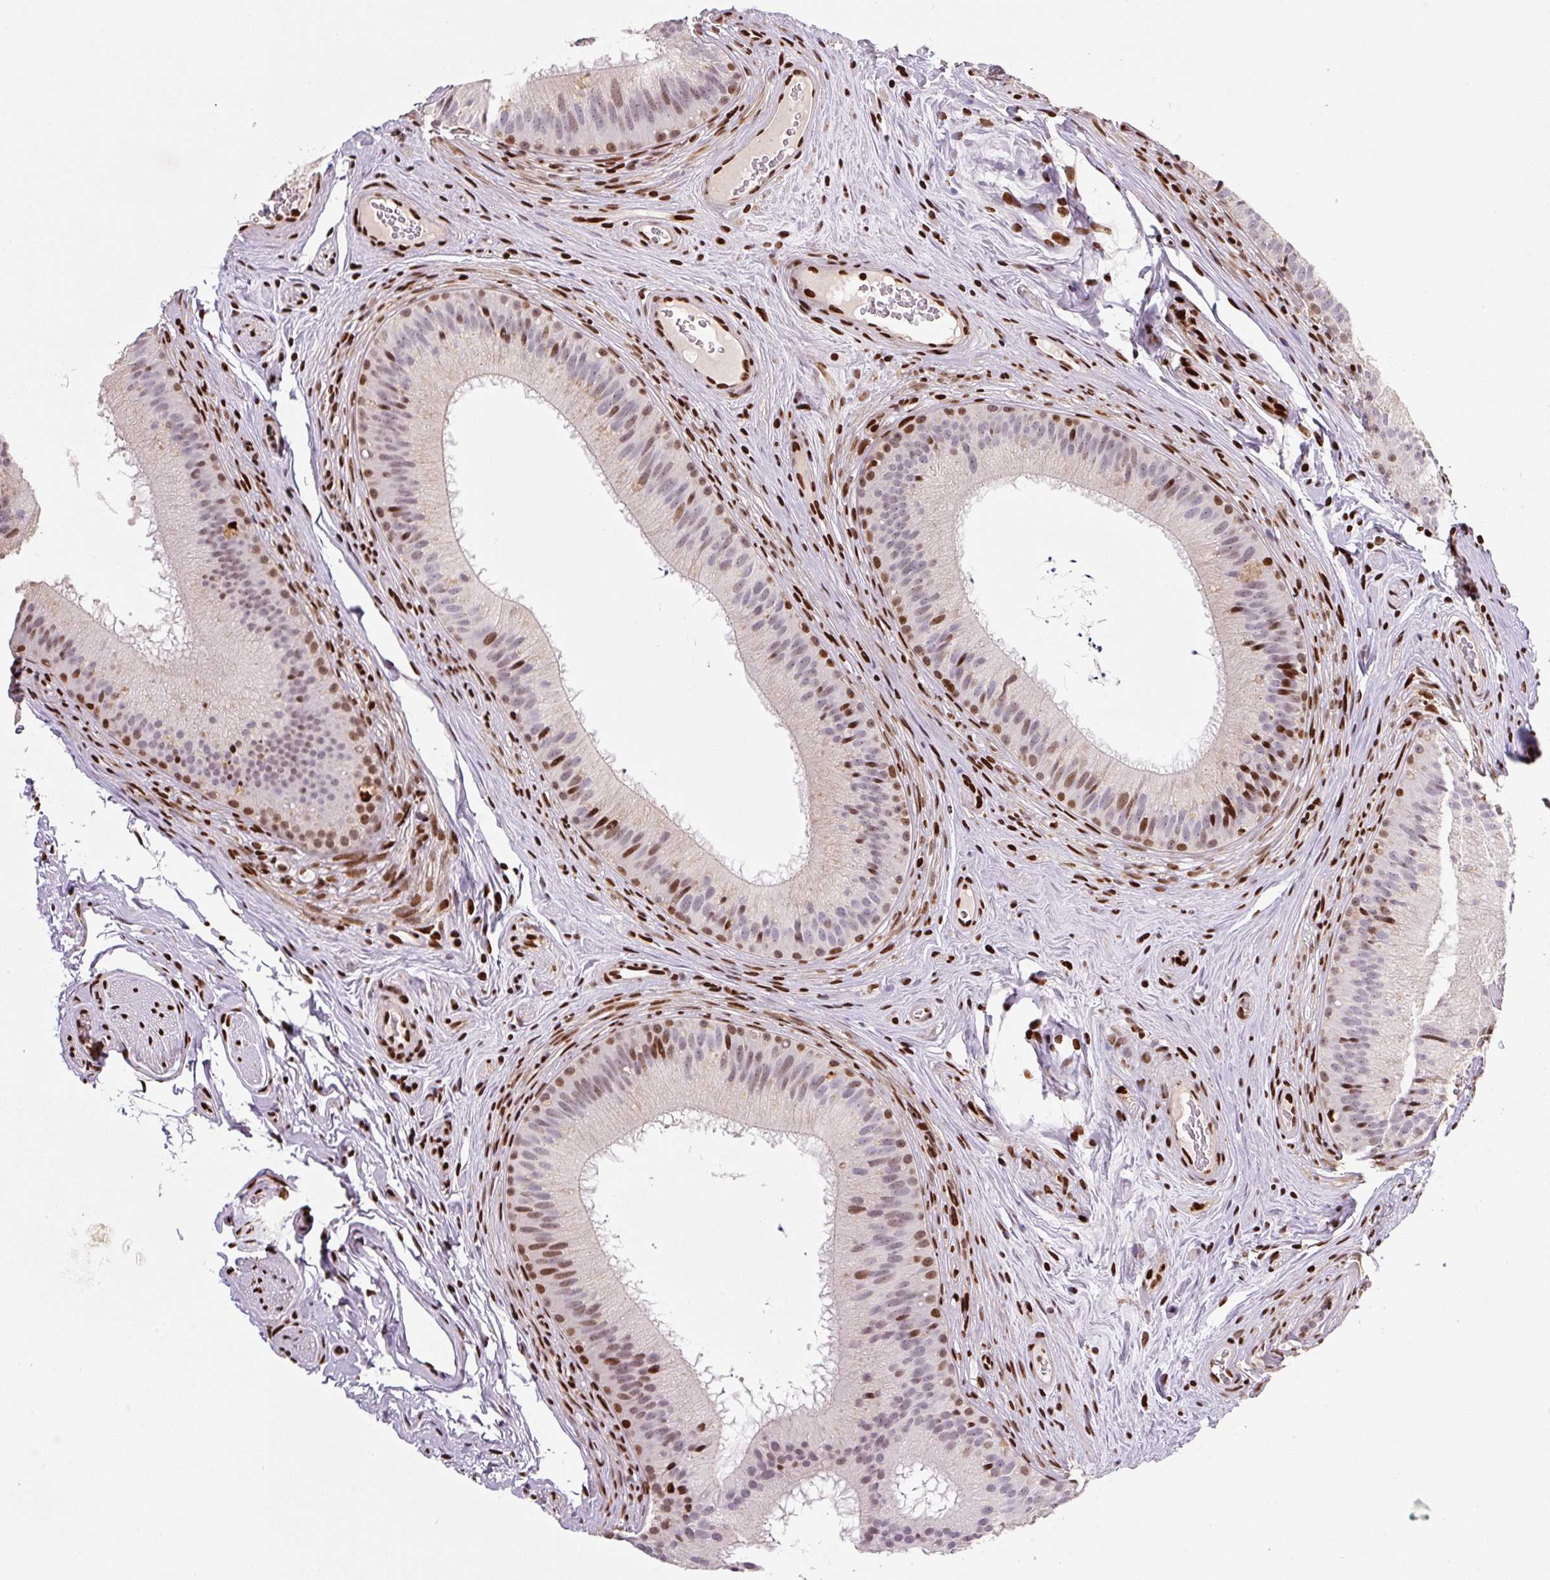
{"staining": {"intensity": "moderate", "quantity": "25%-75%", "location": "nuclear"}, "tissue": "epididymis", "cell_type": "Glandular cells", "image_type": "normal", "snomed": [{"axis": "morphology", "description": "Normal tissue, NOS"}, {"axis": "topography", "description": "Epididymis"}], "caption": "Immunohistochemical staining of benign epididymis demonstrates 25%-75% levels of moderate nuclear protein positivity in approximately 25%-75% of glandular cells. Immunohistochemistry (ihc) stains the protein in brown and the nuclei are stained blue.", "gene": "PYDC2", "patient": {"sex": "male", "age": 24}}